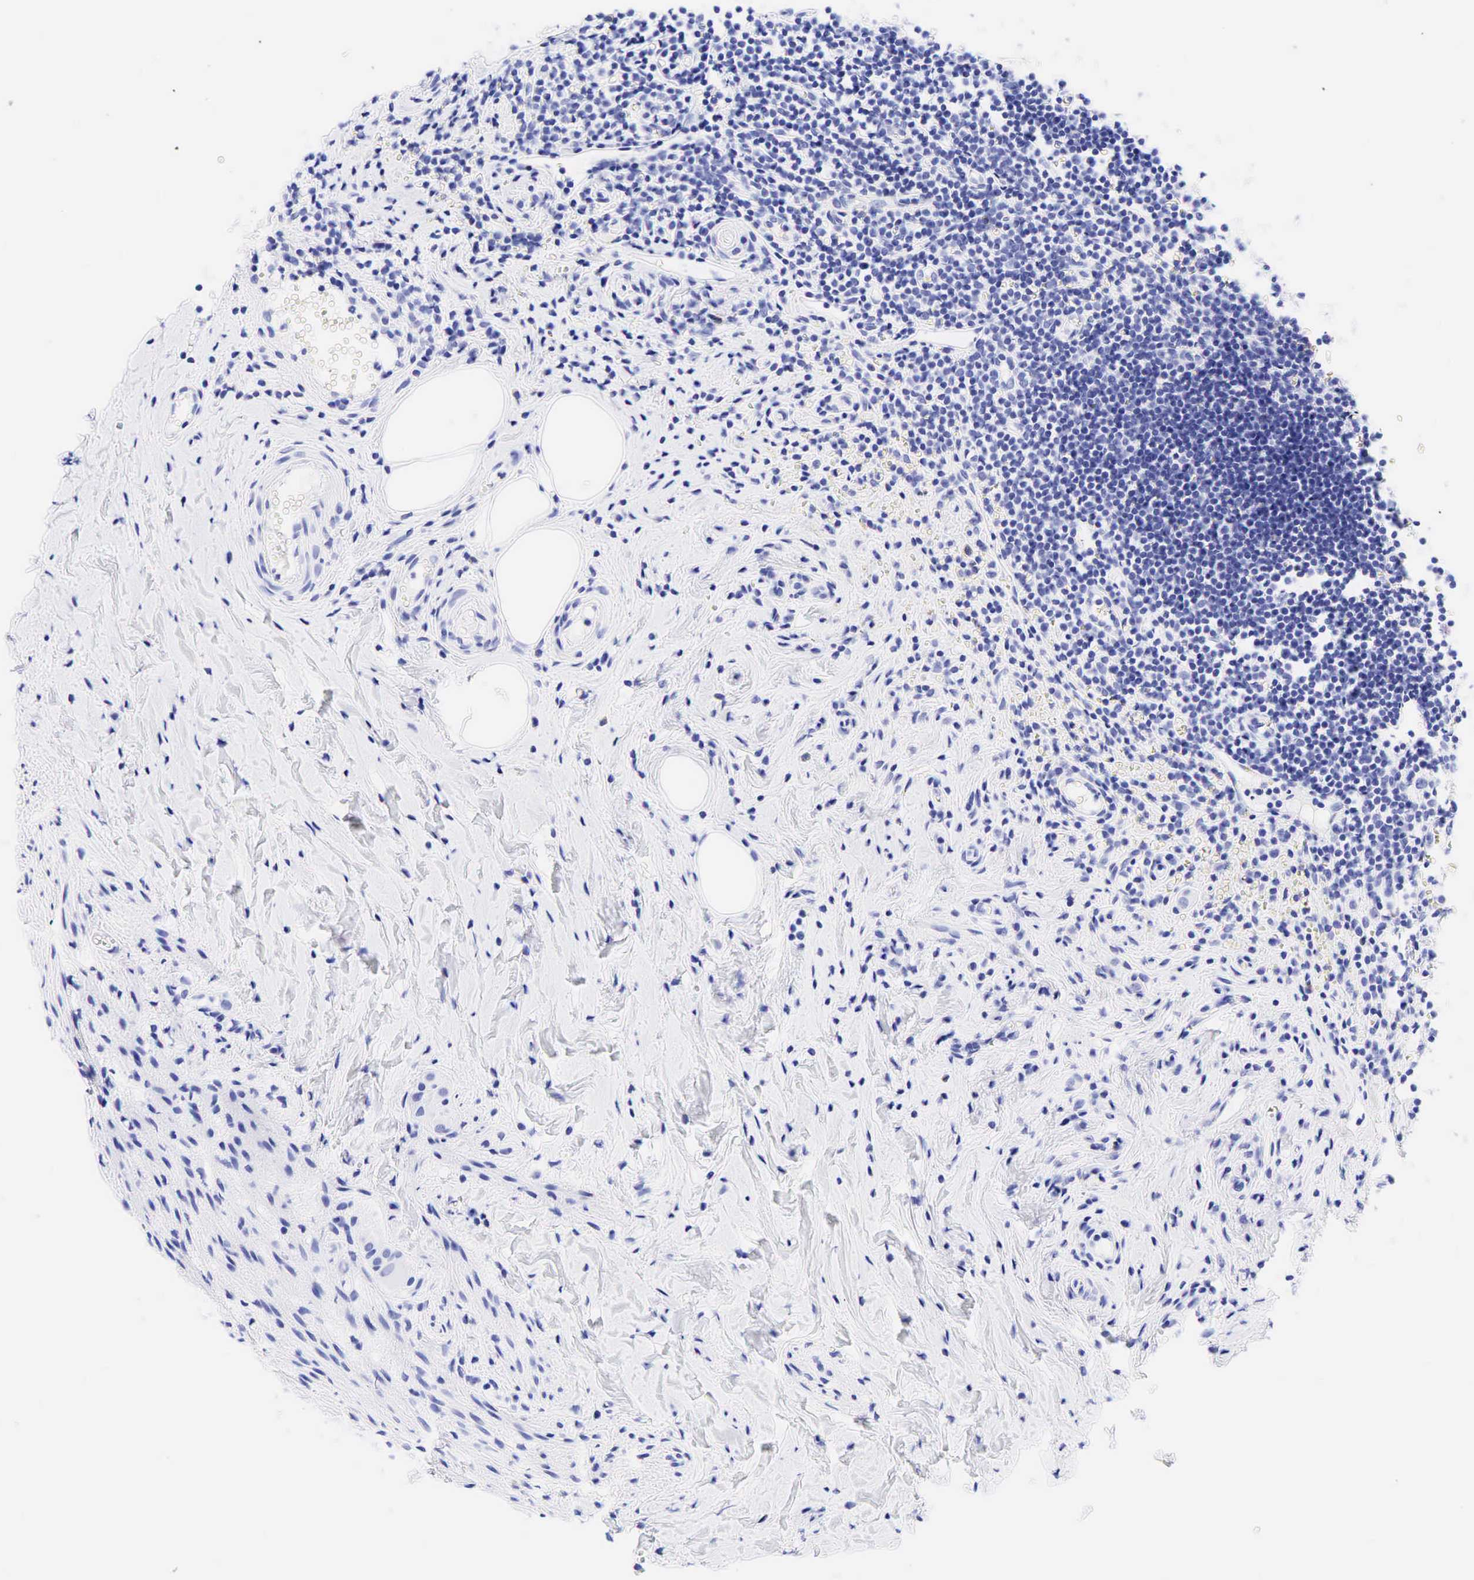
{"staining": {"intensity": "negative", "quantity": "none", "location": "none"}, "tissue": "appendix", "cell_type": "Glandular cells", "image_type": "normal", "snomed": [{"axis": "morphology", "description": "Normal tissue, NOS"}, {"axis": "topography", "description": "Appendix"}], "caption": "This histopathology image is of normal appendix stained with immunohistochemistry (IHC) to label a protein in brown with the nuclei are counter-stained blue. There is no positivity in glandular cells. (Brightfield microscopy of DAB (3,3'-diaminobenzidine) immunohistochemistry (IHC) at high magnification).", "gene": "ESR1", "patient": {"sex": "female", "age": 19}}